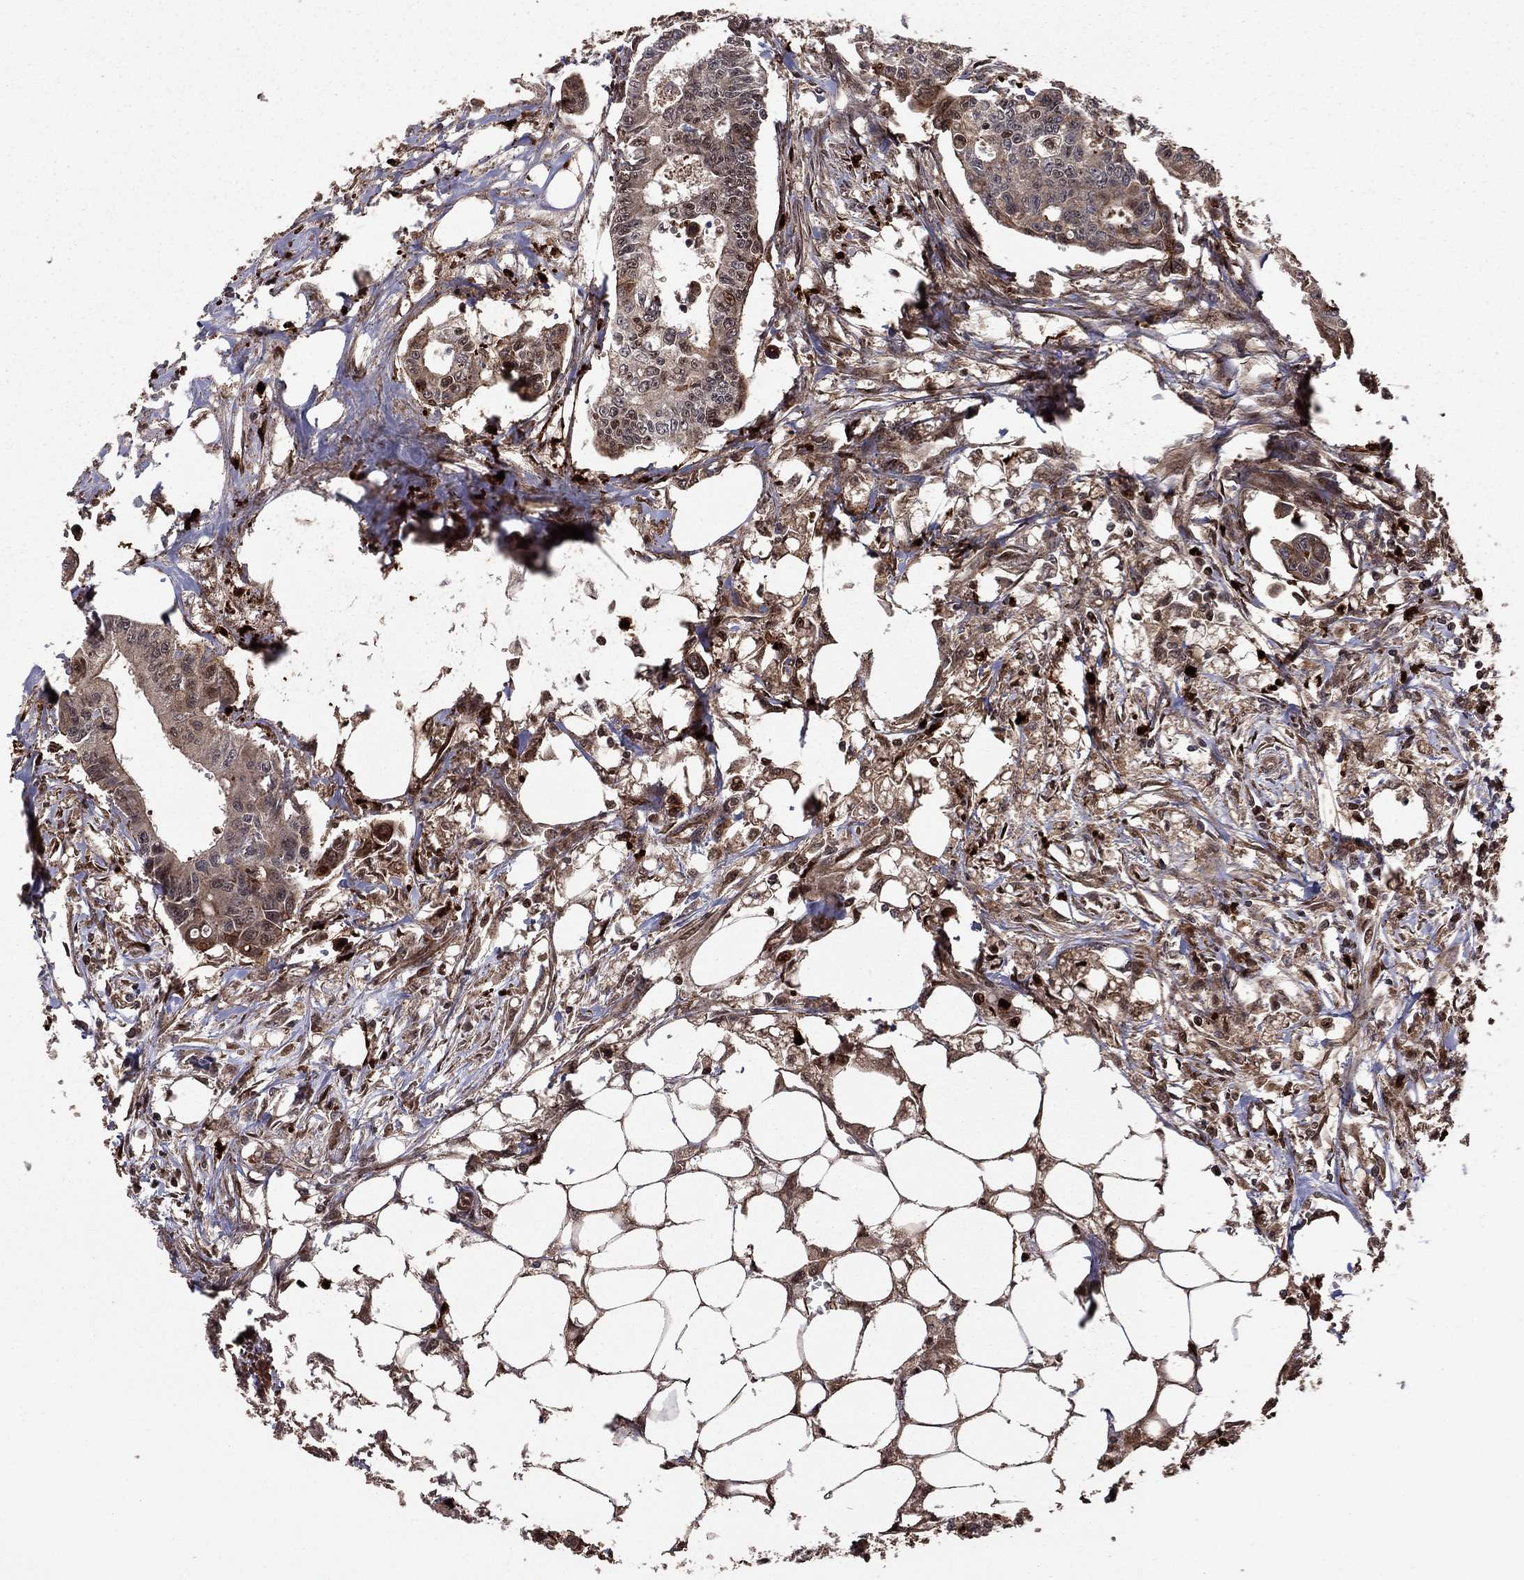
{"staining": {"intensity": "weak", "quantity": "<25%", "location": "cytoplasmic/membranous"}, "tissue": "colorectal cancer", "cell_type": "Tumor cells", "image_type": "cancer", "snomed": [{"axis": "morphology", "description": "Adenocarcinoma, NOS"}, {"axis": "topography", "description": "Colon"}], "caption": "Immunohistochemistry histopathology image of human adenocarcinoma (colorectal) stained for a protein (brown), which demonstrates no staining in tumor cells.", "gene": "GYG1", "patient": {"sex": "male", "age": 70}}